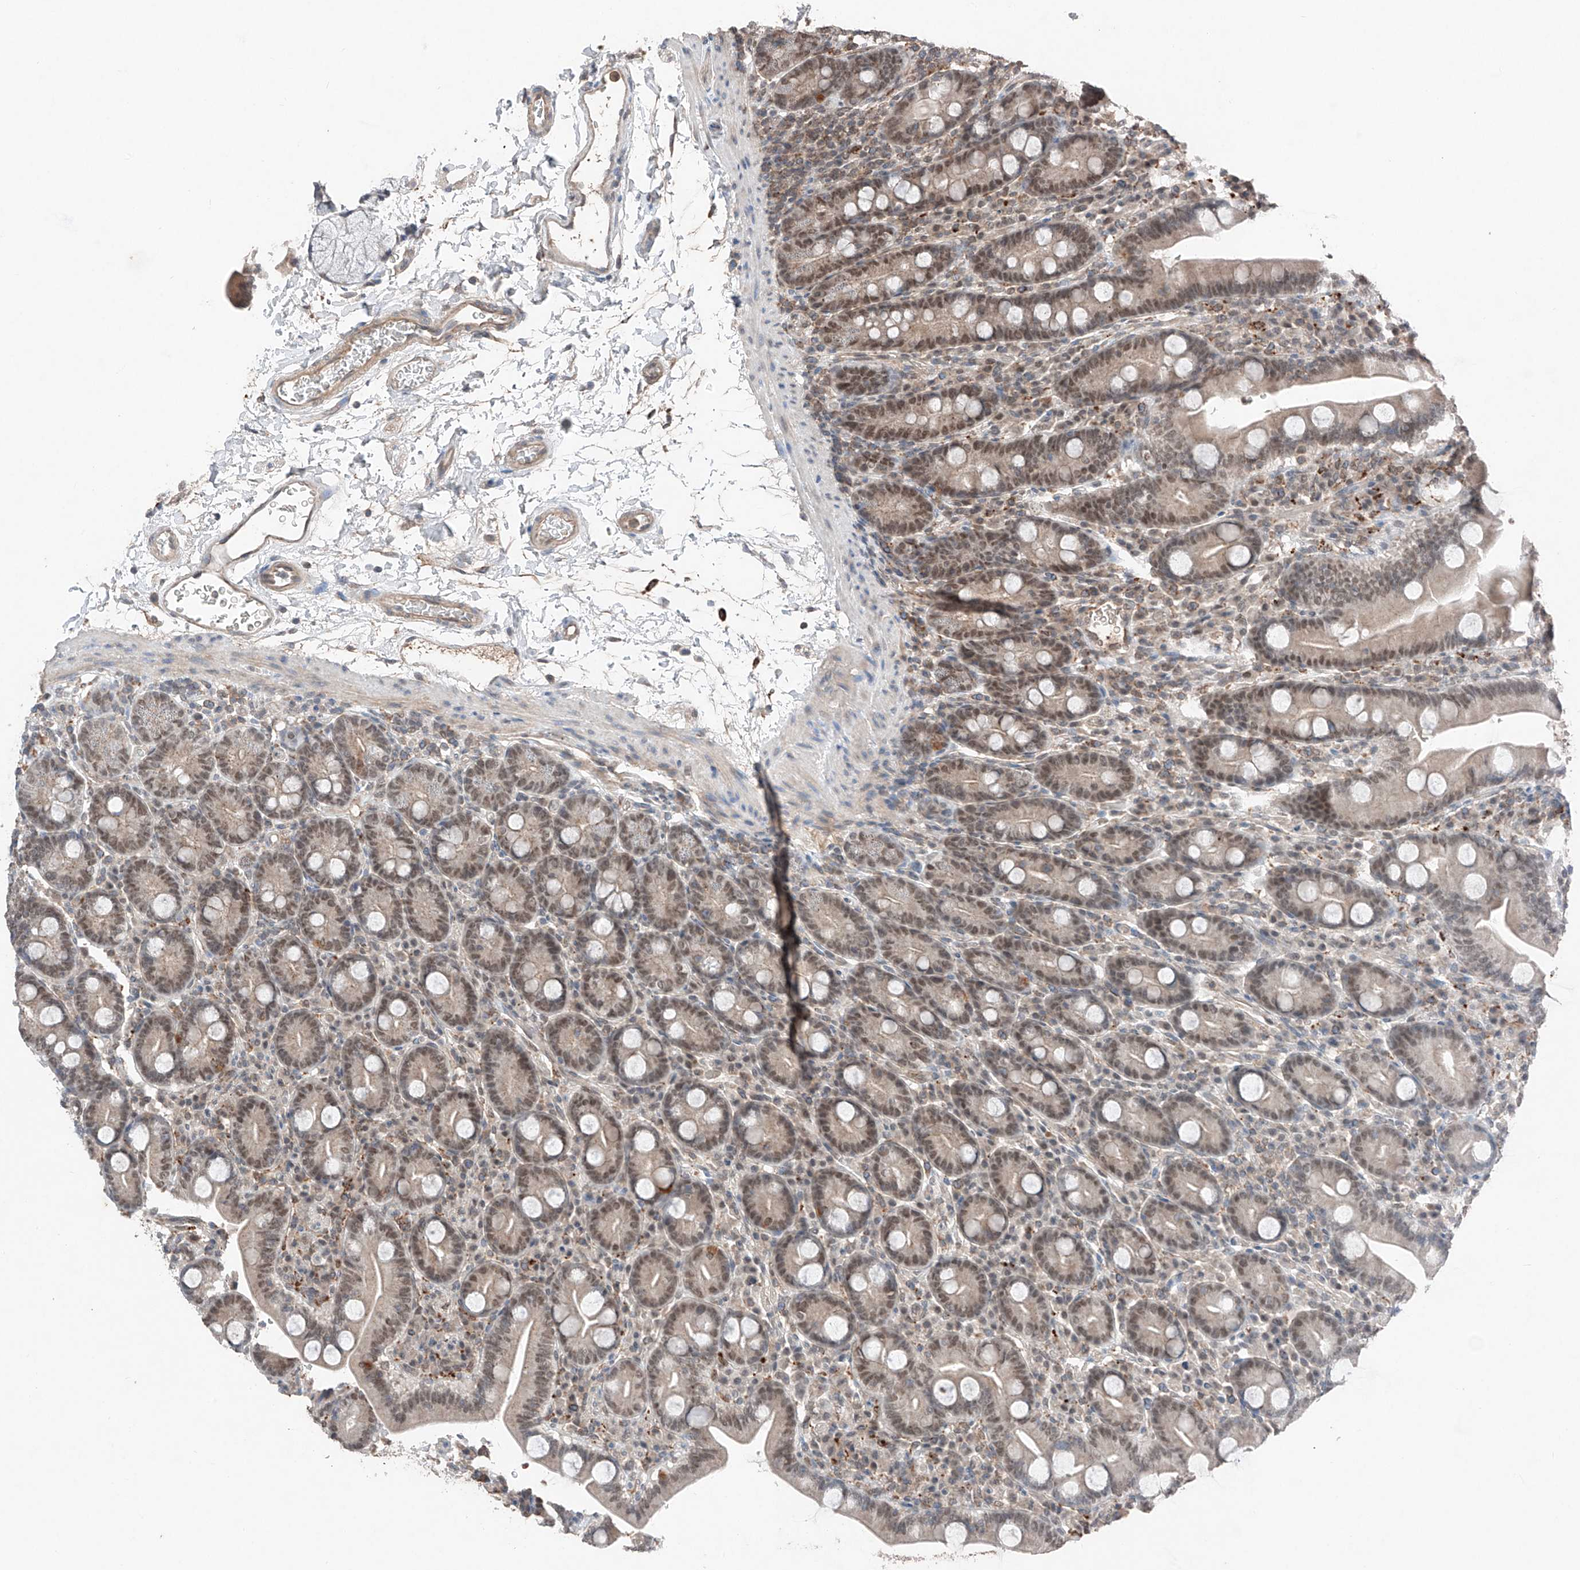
{"staining": {"intensity": "weak", "quantity": "25%-75%", "location": "nuclear"}, "tissue": "duodenum", "cell_type": "Glandular cells", "image_type": "normal", "snomed": [{"axis": "morphology", "description": "Normal tissue, NOS"}, {"axis": "topography", "description": "Duodenum"}], "caption": "Immunohistochemical staining of benign duodenum shows weak nuclear protein expression in about 25%-75% of glandular cells. The protein is shown in brown color, while the nuclei are stained blue.", "gene": "TBX4", "patient": {"sex": "male", "age": 35}}